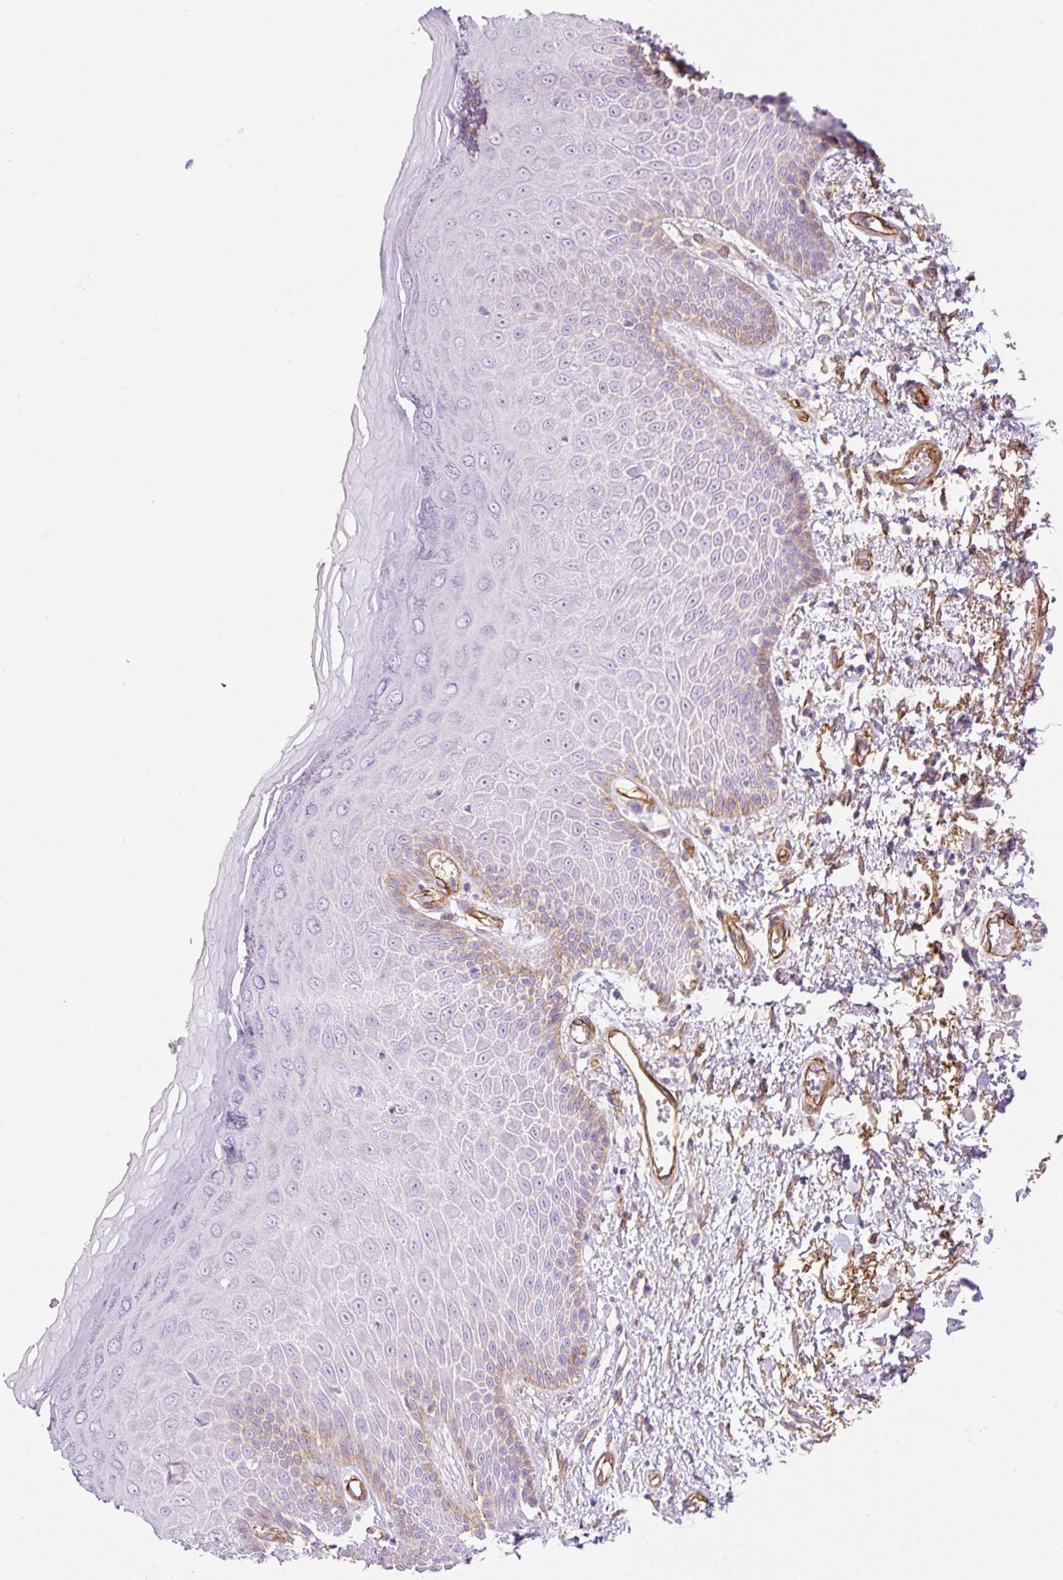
{"staining": {"intensity": "moderate", "quantity": "<25%", "location": "cytoplasmic/membranous"}, "tissue": "skin", "cell_type": "Epidermal cells", "image_type": "normal", "snomed": [{"axis": "morphology", "description": "Normal tissue, NOS"}, {"axis": "topography", "description": "Anal"}, {"axis": "topography", "description": "Peripheral nerve tissue"}], "caption": "IHC histopathology image of normal human skin stained for a protein (brown), which displays low levels of moderate cytoplasmic/membranous positivity in about <25% of epidermal cells.", "gene": "EHD1", "patient": {"sex": "male", "age": 78}}